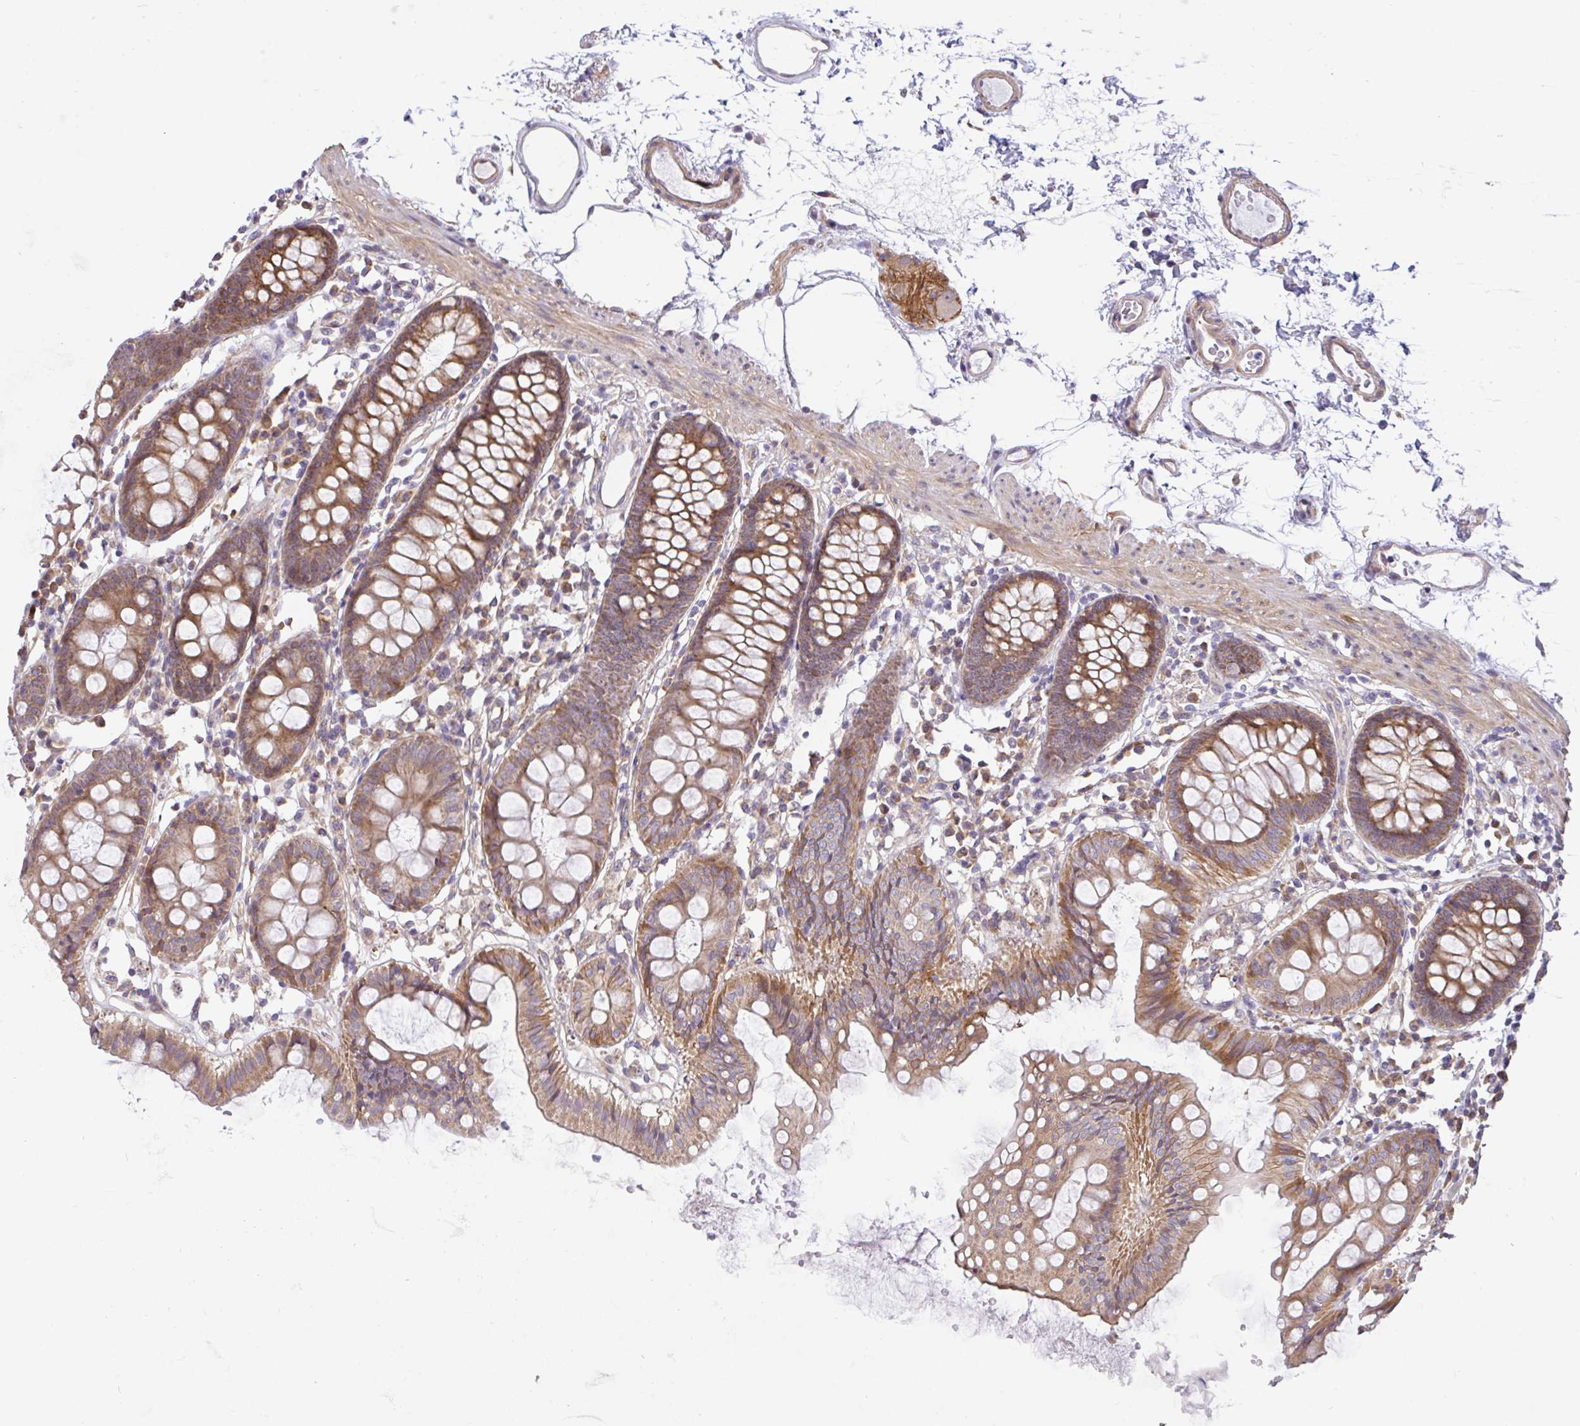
{"staining": {"intensity": "weak", "quantity": "<25%", "location": "cytoplasmic/membranous"}, "tissue": "colon", "cell_type": "Endothelial cells", "image_type": "normal", "snomed": [{"axis": "morphology", "description": "Normal tissue, NOS"}, {"axis": "topography", "description": "Colon"}], "caption": "Immunohistochemistry (IHC) micrograph of benign colon: human colon stained with DAB shows no significant protein expression in endothelial cells. Nuclei are stained in blue.", "gene": "DLEU7", "patient": {"sex": "female", "age": 84}}